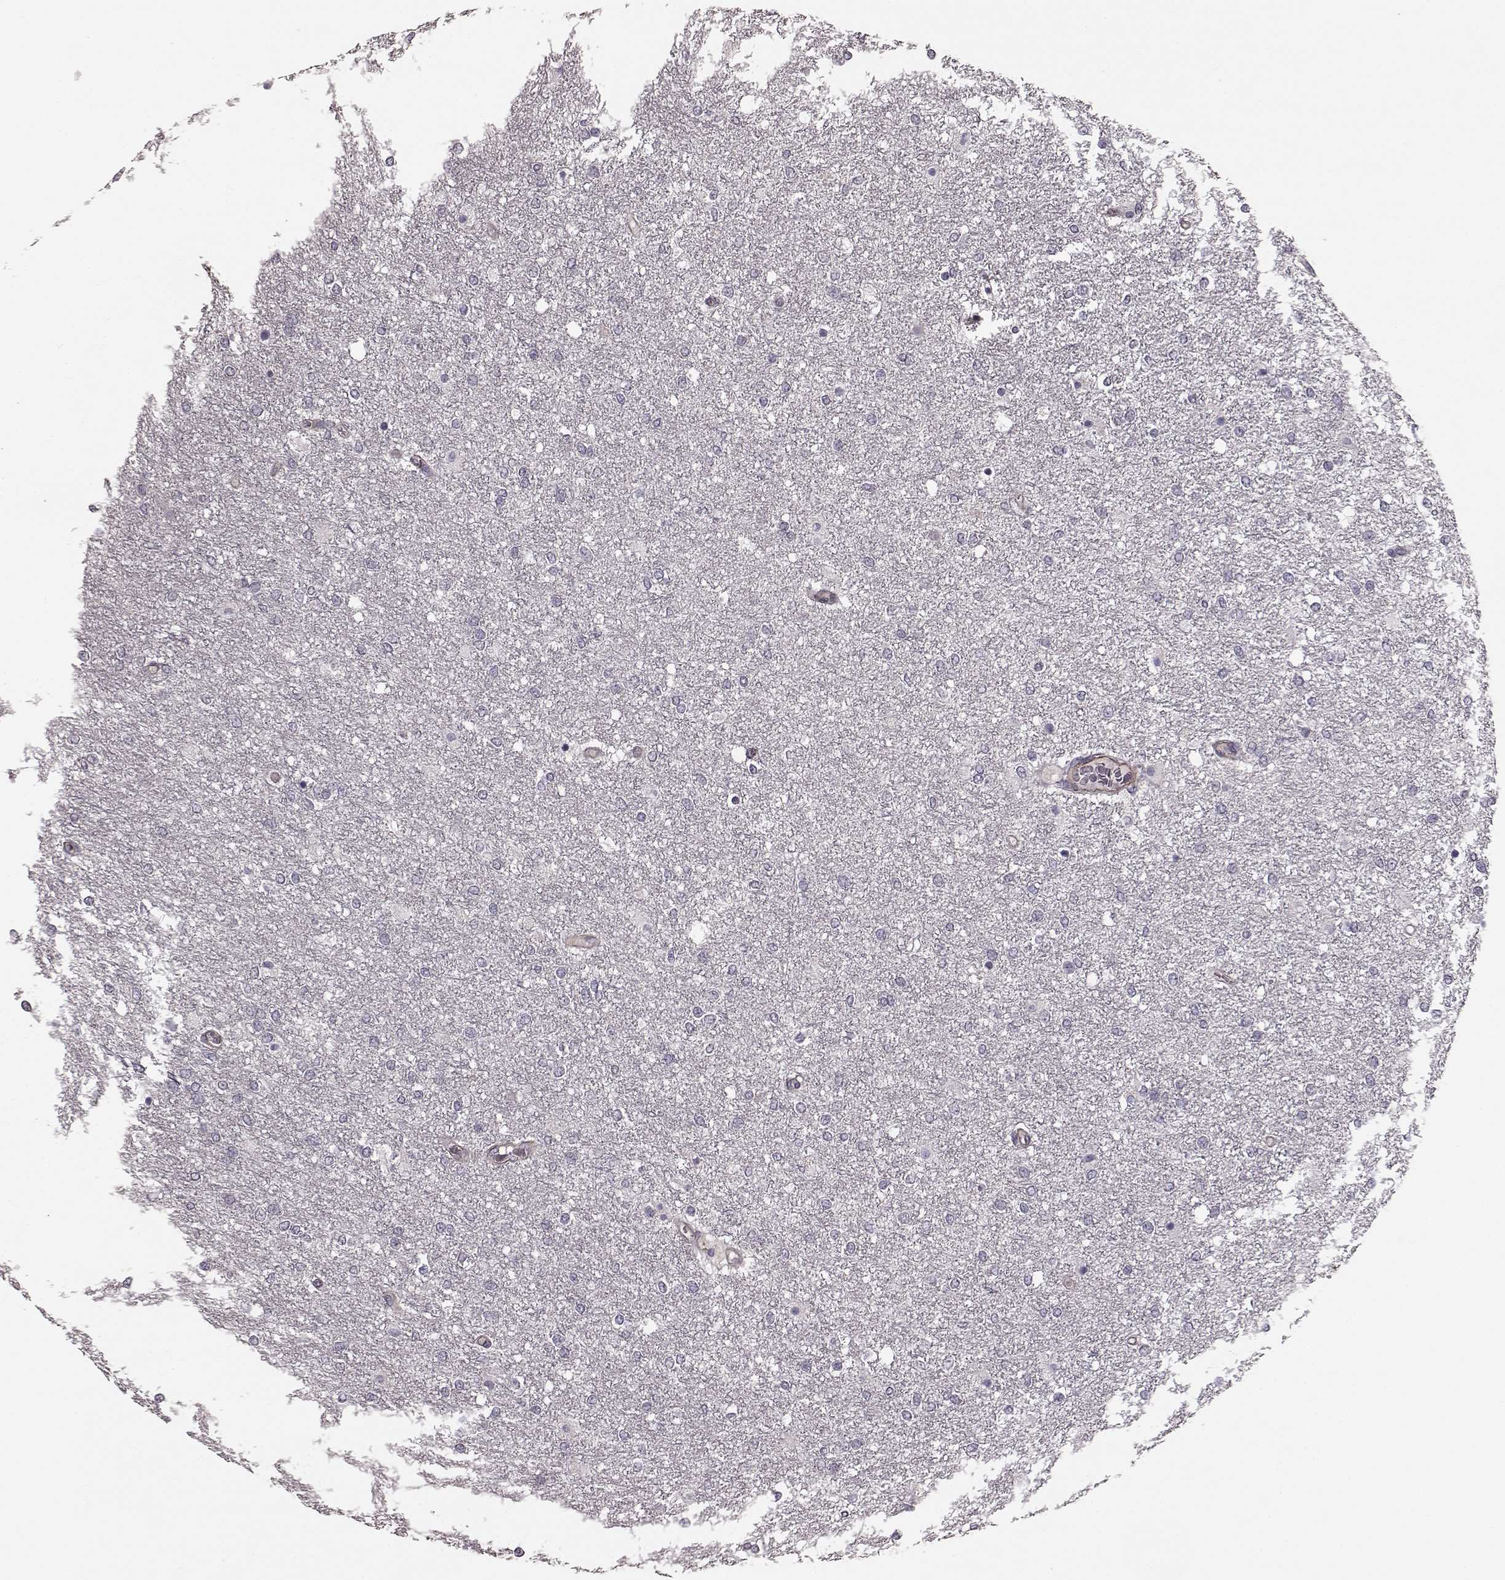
{"staining": {"intensity": "negative", "quantity": "none", "location": "none"}, "tissue": "glioma", "cell_type": "Tumor cells", "image_type": "cancer", "snomed": [{"axis": "morphology", "description": "Glioma, malignant, High grade"}, {"axis": "topography", "description": "Brain"}], "caption": "Human malignant glioma (high-grade) stained for a protein using immunohistochemistry exhibits no positivity in tumor cells.", "gene": "SLC22A18", "patient": {"sex": "female", "age": 61}}